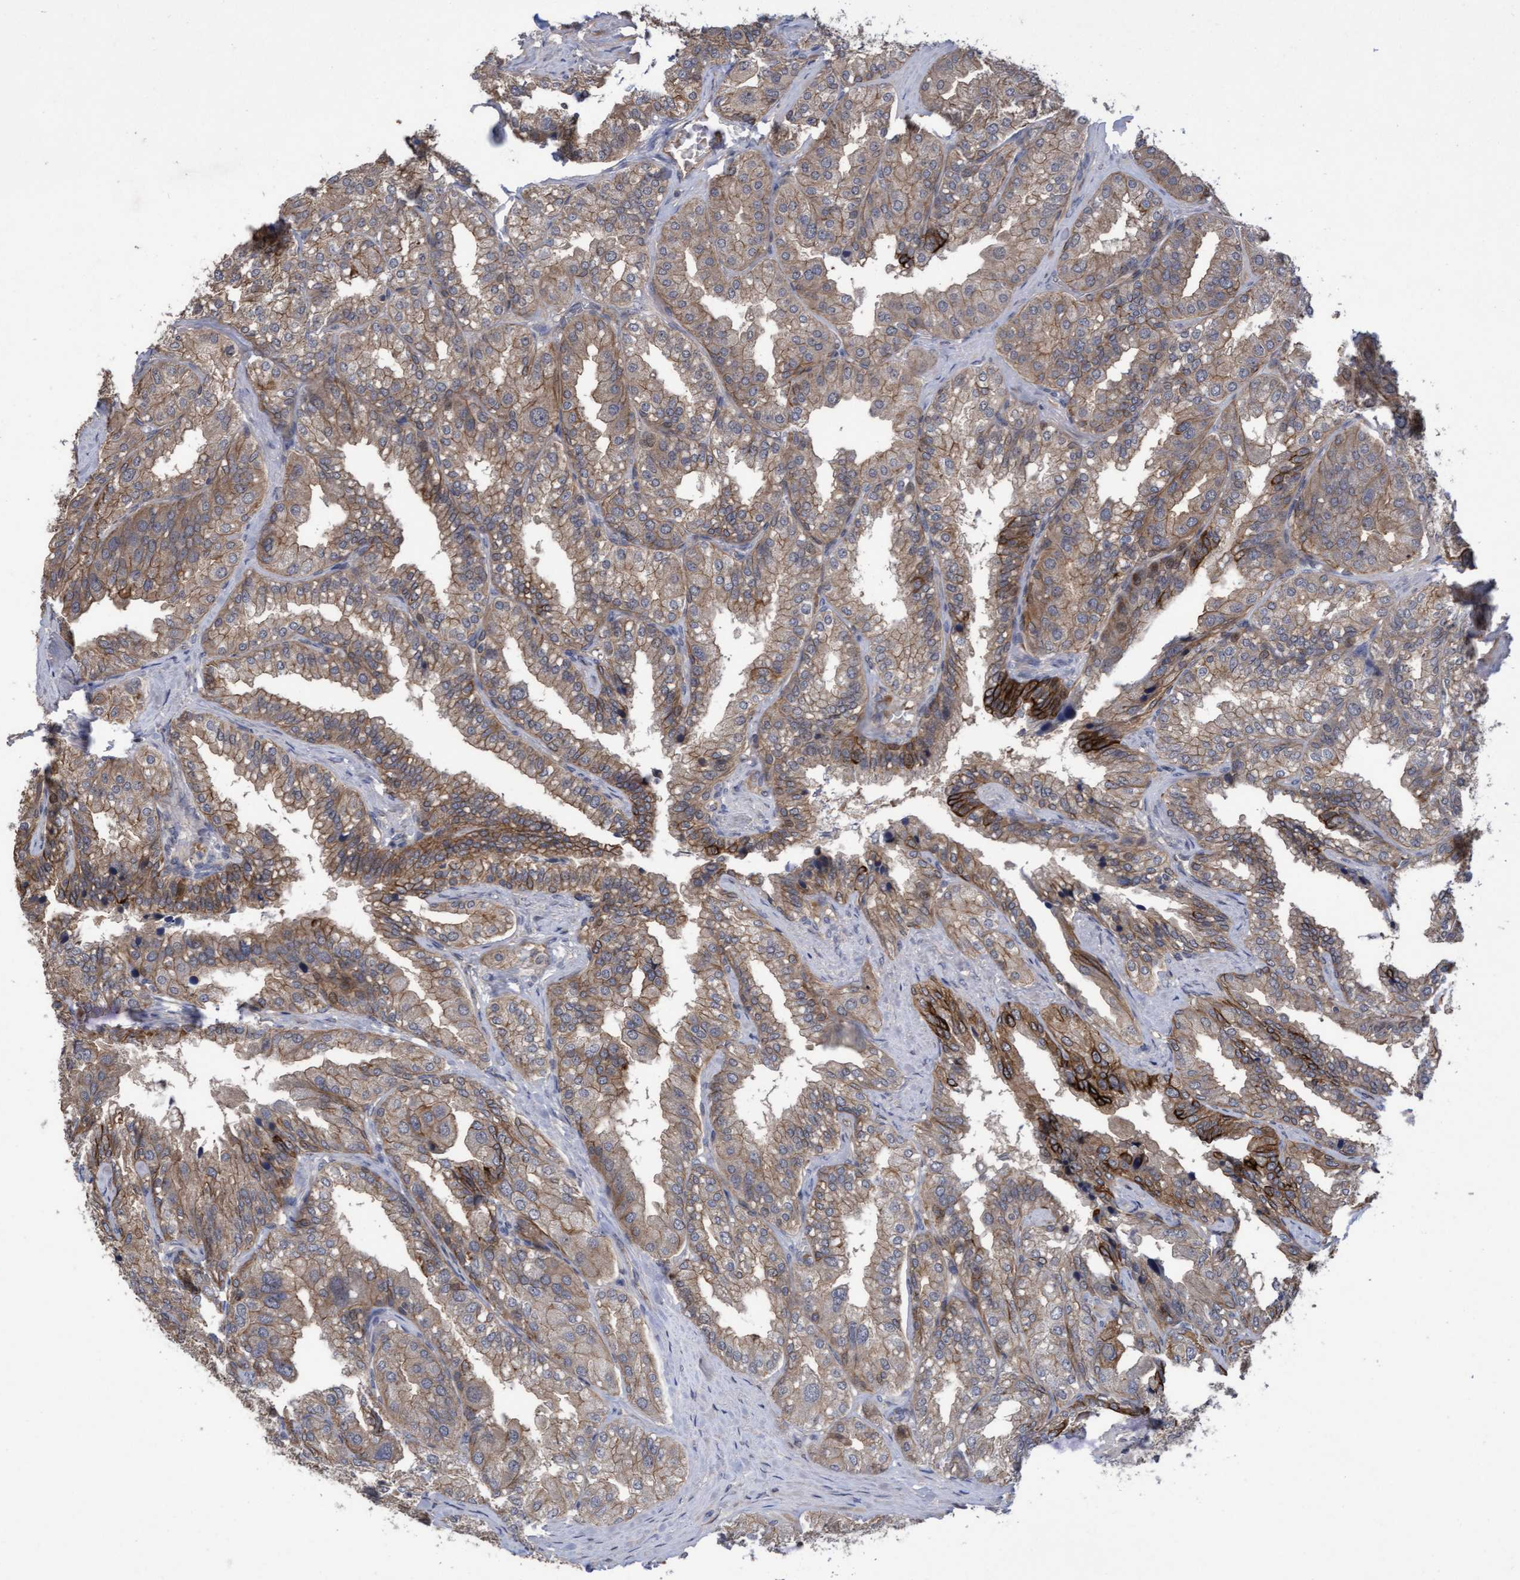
{"staining": {"intensity": "moderate", "quantity": ">75%", "location": "cytoplasmic/membranous"}, "tissue": "seminal vesicle", "cell_type": "Glandular cells", "image_type": "normal", "snomed": [{"axis": "morphology", "description": "Normal tissue, NOS"}, {"axis": "topography", "description": "Prostate"}, {"axis": "topography", "description": "Seminal veicle"}], "caption": "Immunohistochemical staining of benign human seminal vesicle demonstrates moderate cytoplasmic/membranous protein positivity in approximately >75% of glandular cells.", "gene": "COBL", "patient": {"sex": "male", "age": 51}}